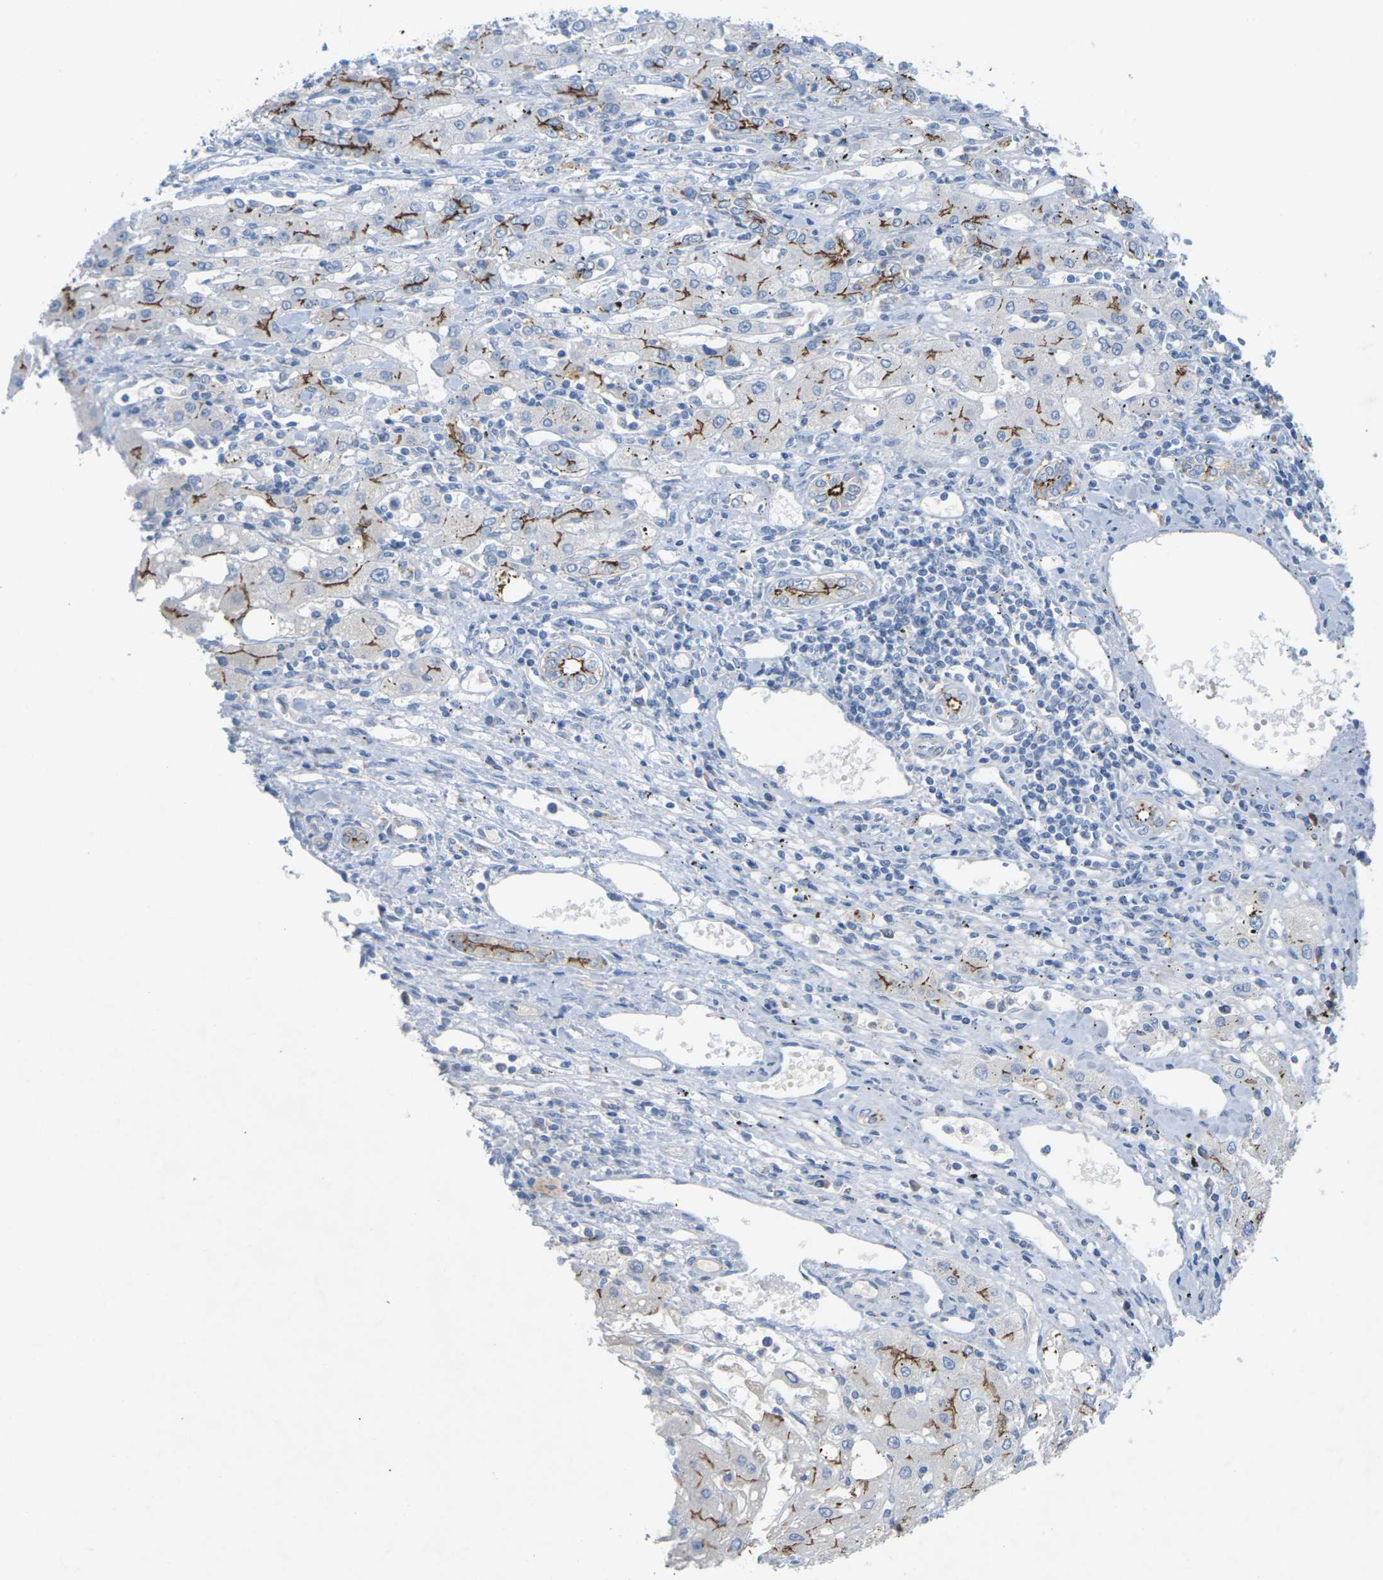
{"staining": {"intensity": "moderate", "quantity": "<25%", "location": "cytoplasmic/membranous"}, "tissue": "liver cancer", "cell_type": "Tumor cells", "image_type": "cancer", "snomed": [{"axis": "morphology", "description": "Carcinoma, Hepatocellular, NOS"}, {"axis": "topography", "description": "Liver"}], "caption": "Liver hepatocellular carcinoma was stained to show a protein in brown. There is low levels of moderate cytoplasmic/membranous staining in about <25% of tumor cells.", "gene": "CLDN3", "patient": {"sex": "male", "age": 72}}